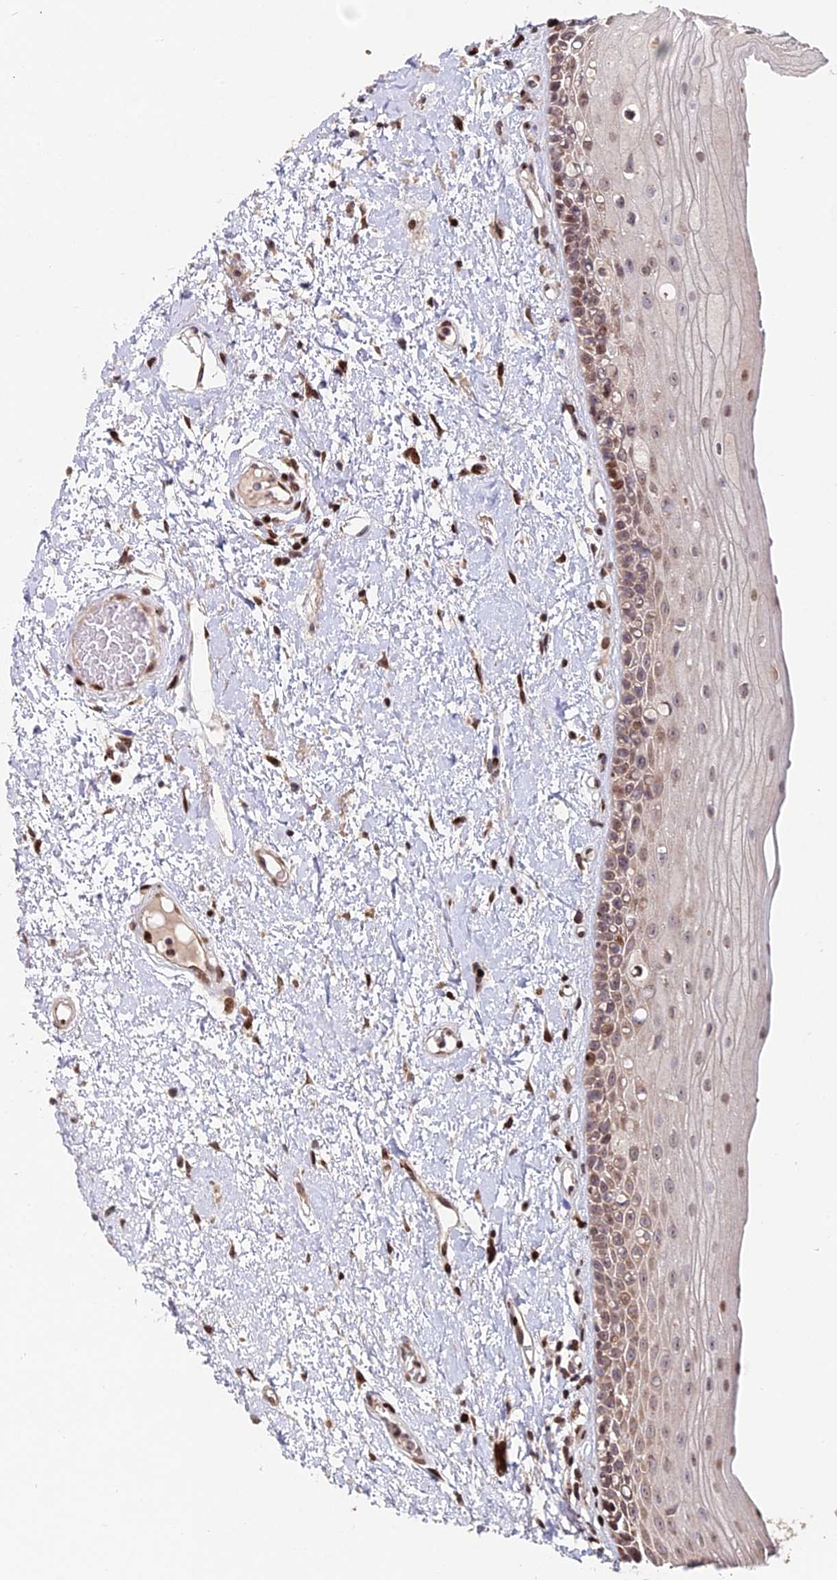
{"staining": {"intensity": "moderate", "quantity": "25%-75%", "location": "cytoplasmic/membranous,nuclear"}, "tissue": "oral mucosa", "cell_type": "Squamous epithelial cells", "image_type": "normal", "snomed": [{"axis": "morphology", "description": "Normal tissue, NOS"}, {"axis": "topography", "description": "Oral tissue"}], "caption": "IHC histopathology image of benign oral mucosa: human oral mucosa stained using immunohistochemistry reveals medium levels of moderate protein expression localized specifically in the cytoplasmic/membranous,nuclear of squamous epithelial cells, appearing as a cytoplasmic/membranous,nuclear brown color.", "gene": "RBMS2", "patient": {"sex": "female", "age": 76}}